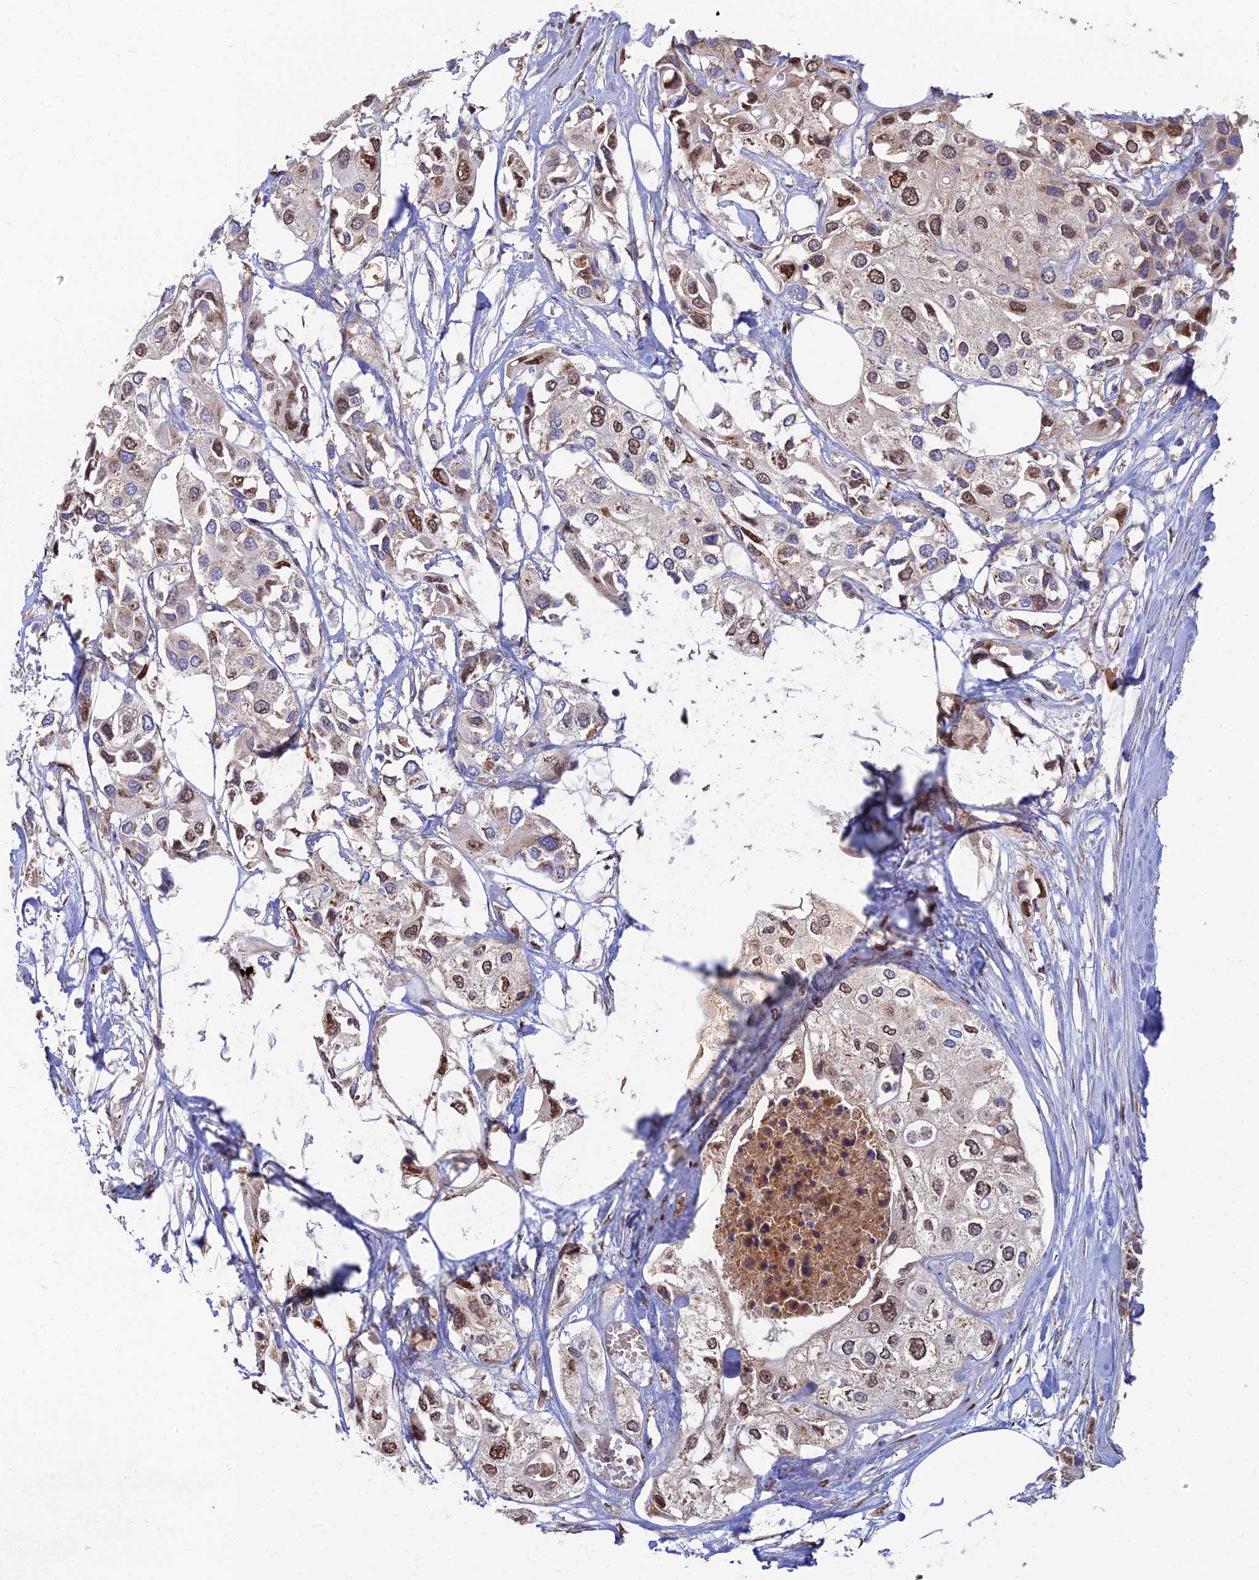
{"staining": {"intensity": "moderate", "quantity": "25%-75%", "location": "nuclear"}, "tissue": "urothelial cancer", "cell_type": "Tumor cells", "image_type": "cancer", "snomed": [{"axis": "morphology", "description": "Urothelial carcinoma, High grade"}, {"axis": "topography", "description": "Urinary bladder"}], "caption": "Urothelial cancer stained with a brown dye shows moderate nuclear positive staining in approximately 25%-75% of tumor cells.", "gene": "DNPEP", "patient": {"sex": "male", "age": 64}}